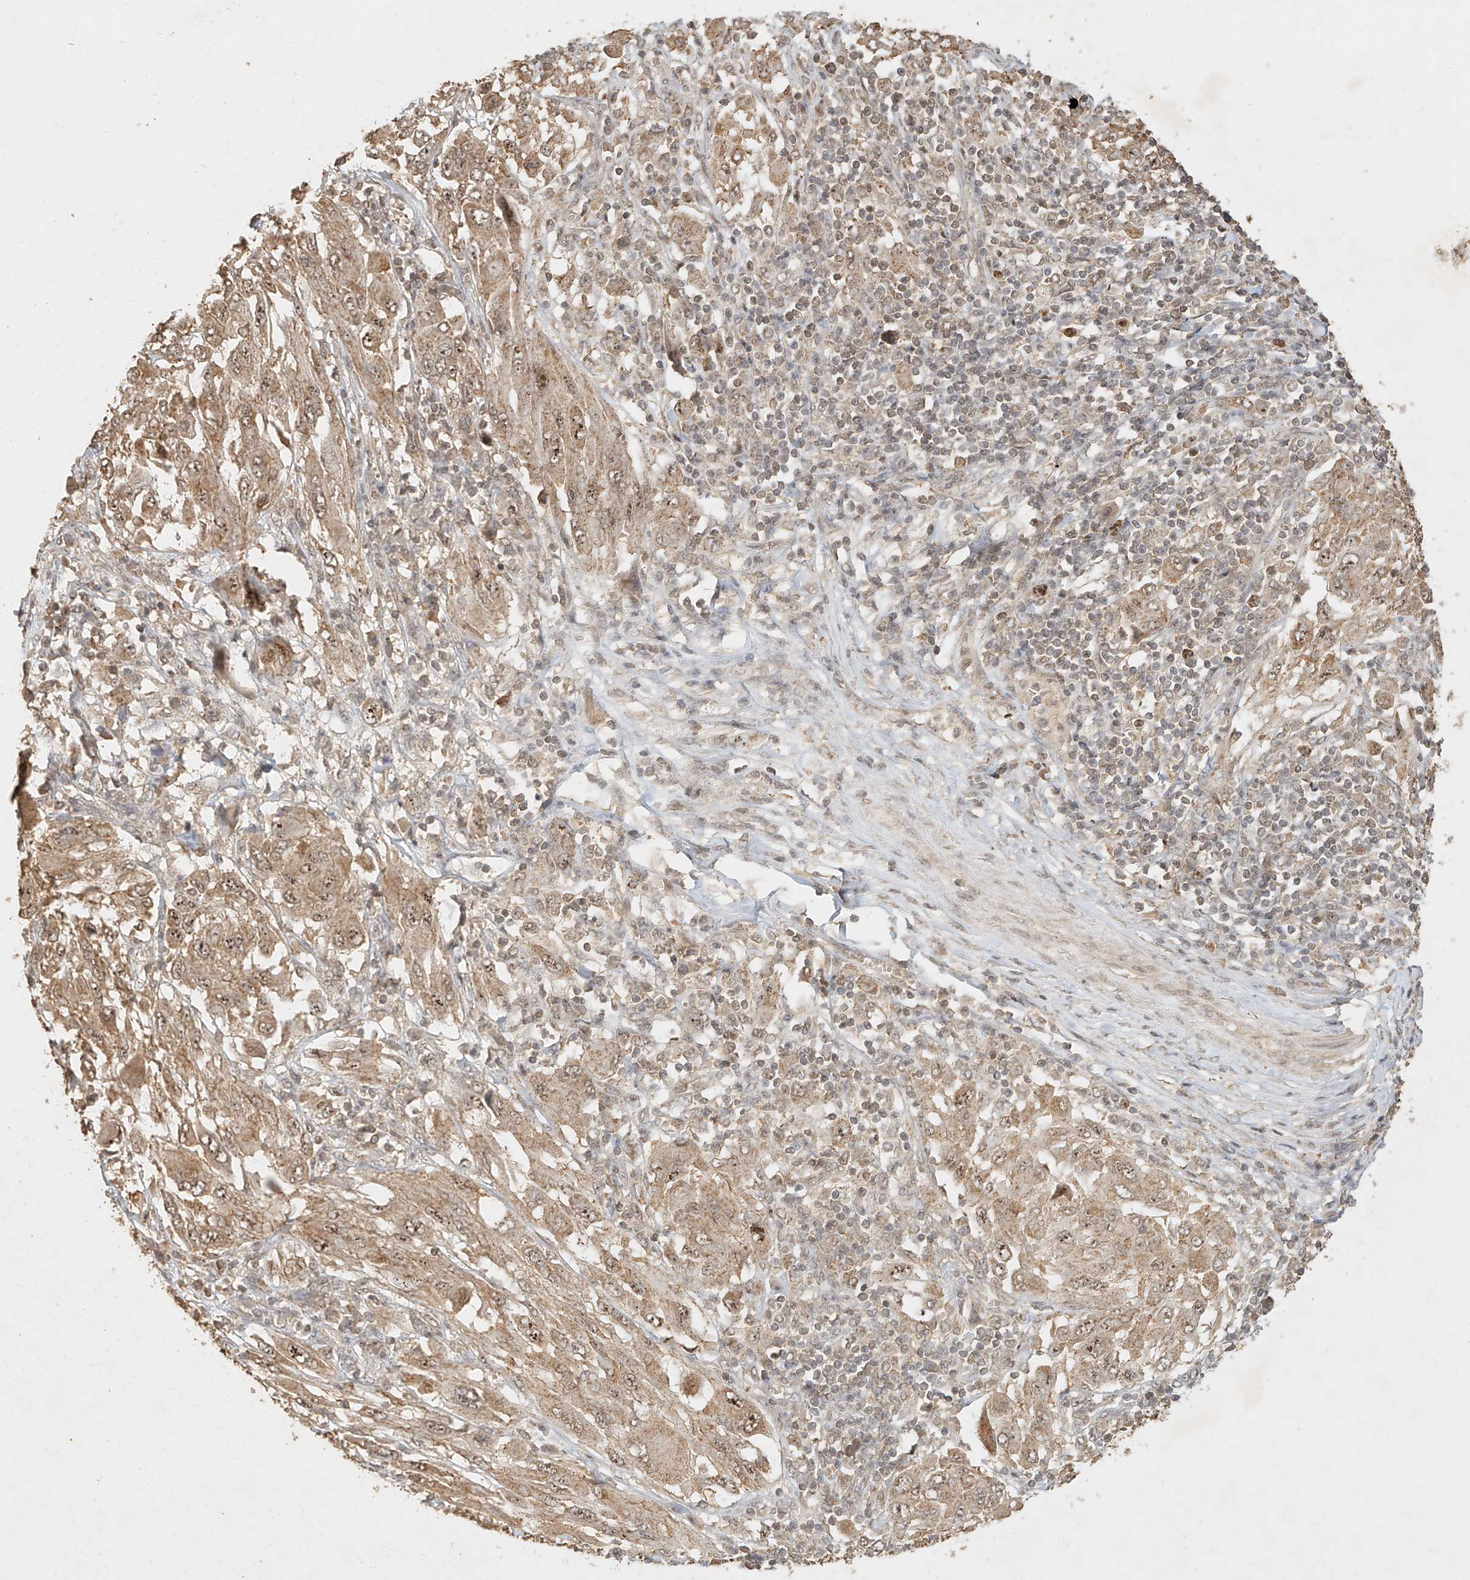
{"staining": {"intensity": "moderate", "quantity": ">75%", "location": "cytoplasmic/membranous,nuclear"}, "tissue": "melanoma", "cell_type": "Tumor cells", "image_type": "cancer", "snomed": [{"axis": "morphology", "description": "Malignant melanoma, NOS"}, {"axis": "topography", "description": "Skin"}], "caption": "Protein staining by immunohistochemistry (IHC) reveals moderate cytoplasmic/membranous and nuclear staining in approximately >75% of tumor cells in malignant melanoma. The staining was performed using DAB, with brown indicating positive protein expression. Nuclei are stained blue with hematoxylin.", "gene": "CXorf58", "patient": {"sex": "female", "age": 91}}